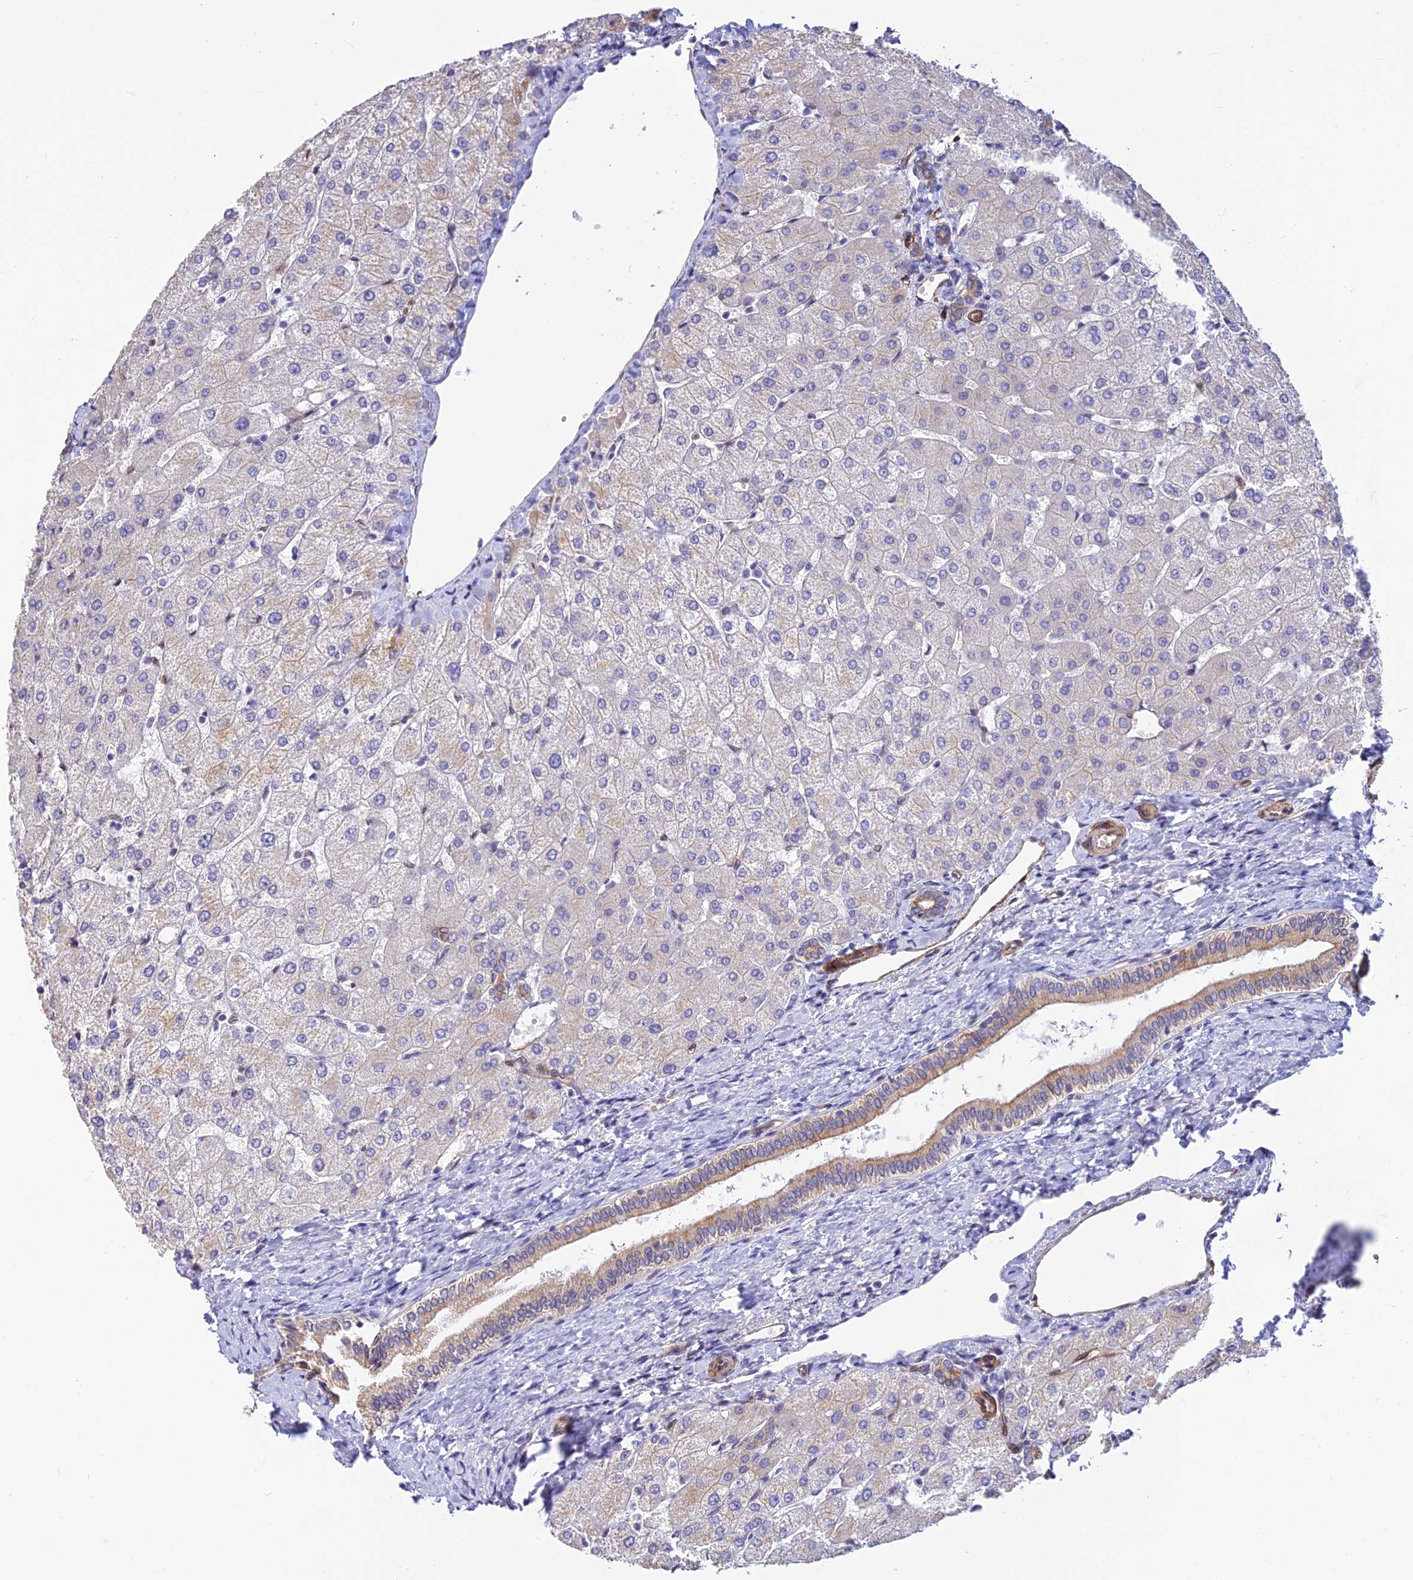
{"staining": {"intensity": "weak", "quantity": ">75%", "location": "cytoplasmic/membranous"}, "tissue": "liver", "cell_type": "Cholangiocytes", "image_type": "normal", "snomed": [{"axis": "morphology", "description": "Normal tissue, NOS"}, {"axis": "topography", "description": "Liver"}], "caption": "High-power microscopy captured an immunohistochemistry (IHC) histopathology image of normal liver, revealing weak cytoplasmic/membranous positivity in about >75% of cholangiocytes. (DAB IHC, brown staining for protein, blue staining for nuclei).", "gene": "ALDH1L2", "patient": {"sex": "female", "age": 54}}